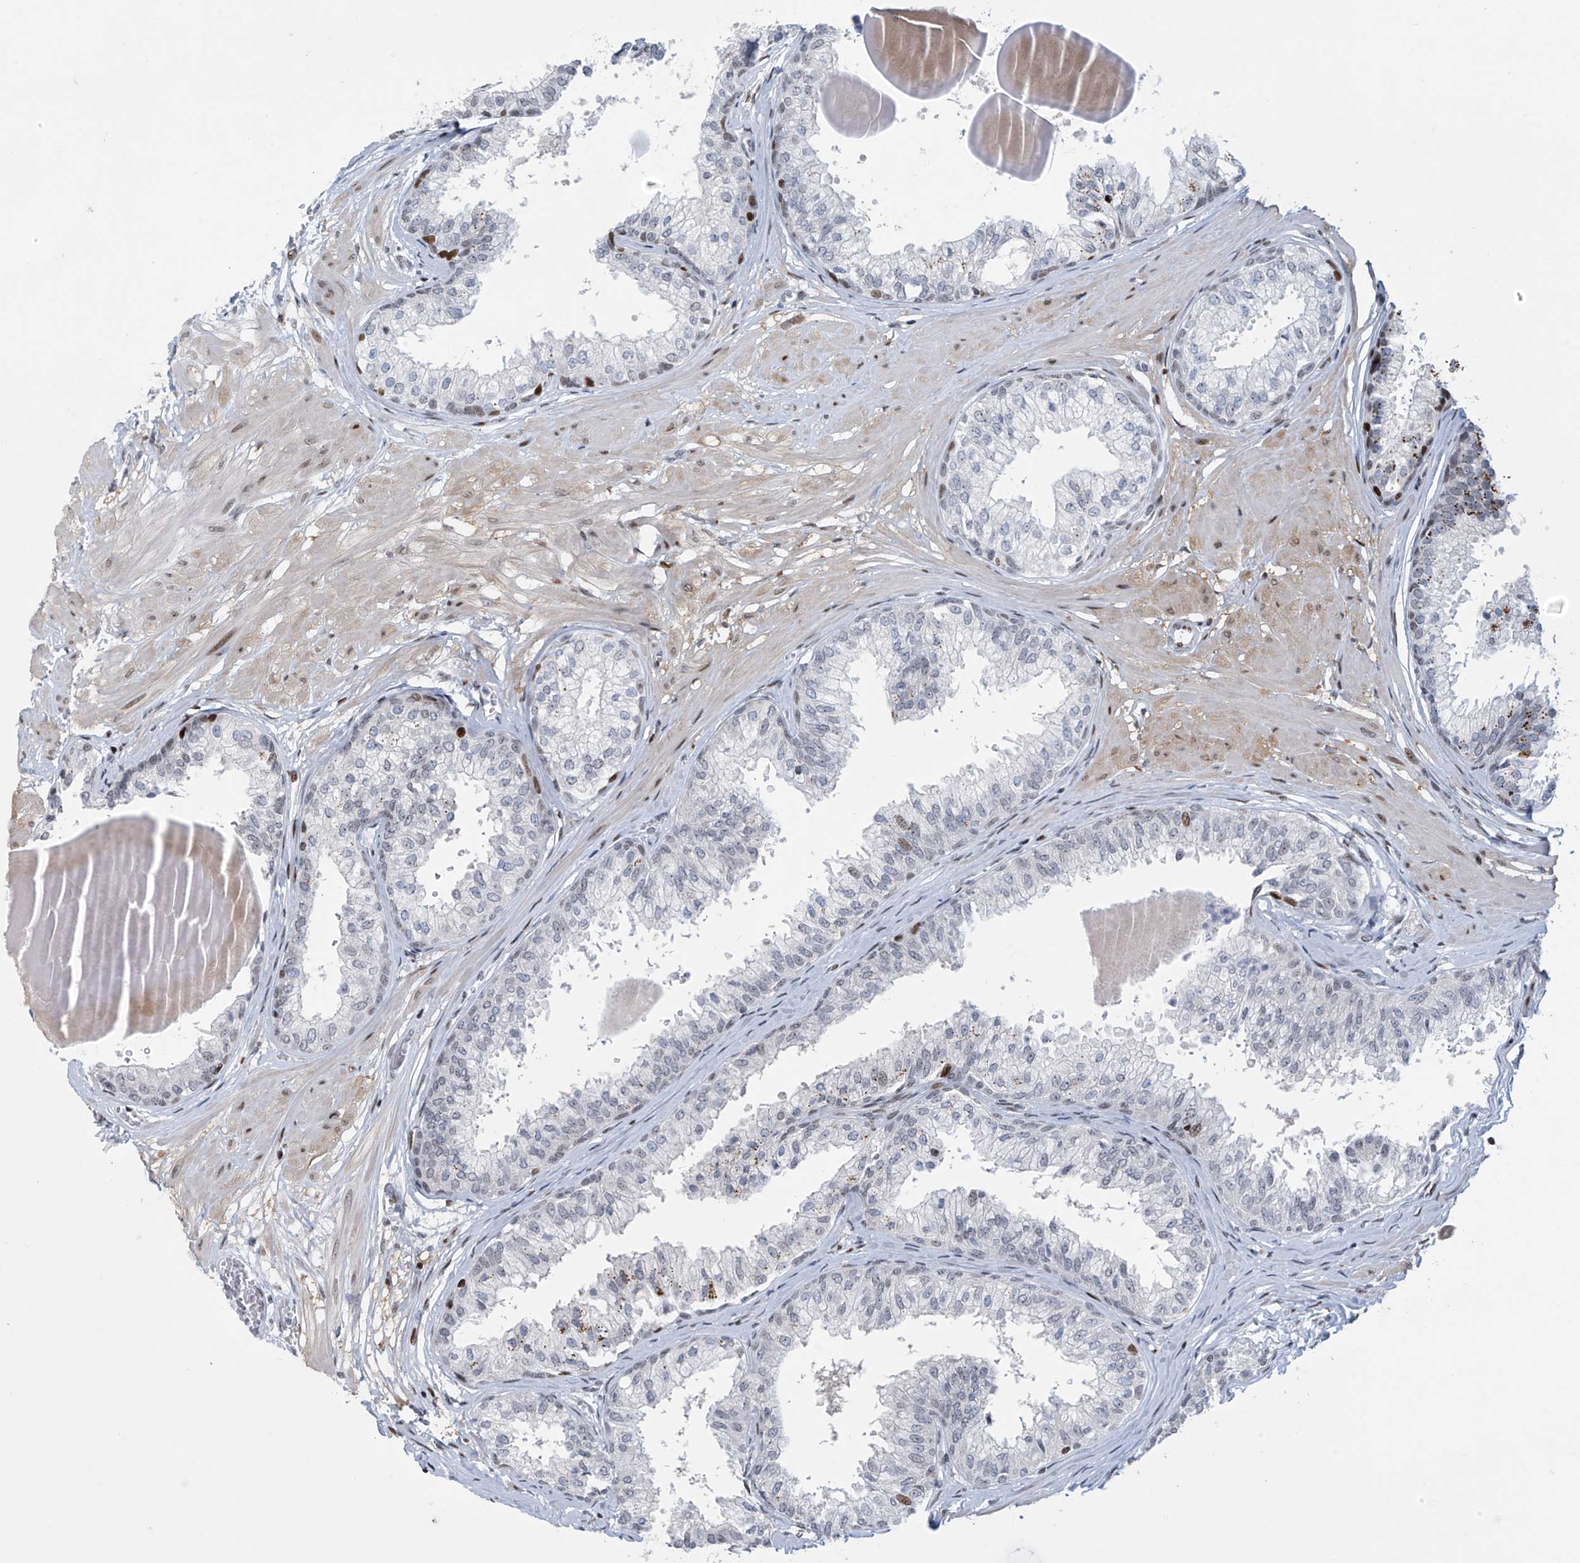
{"staining": {"intensity": "weak", "quantity": "25%-75%", "location": "nuclear"}, "tissue": "prostate", "cell_type": "Glandular cells", "image_type": "normal", "snomed": [{"axis": "morphology", "description": "Normal tissue, NOS"}, {"axis": "topography", "description": "Prostate"}], "caption": "Immunohistochemistry (IHC) of benign prostate displays low levels of weak nuclear staining in approximately 25%-75% of glandular cells. (DAB (3,3'-diaminobenzidine) IHC with brightfield microscopy, high magnification).", "gene": "RFX7", "patient": {"sex": "male", "age": 48}}